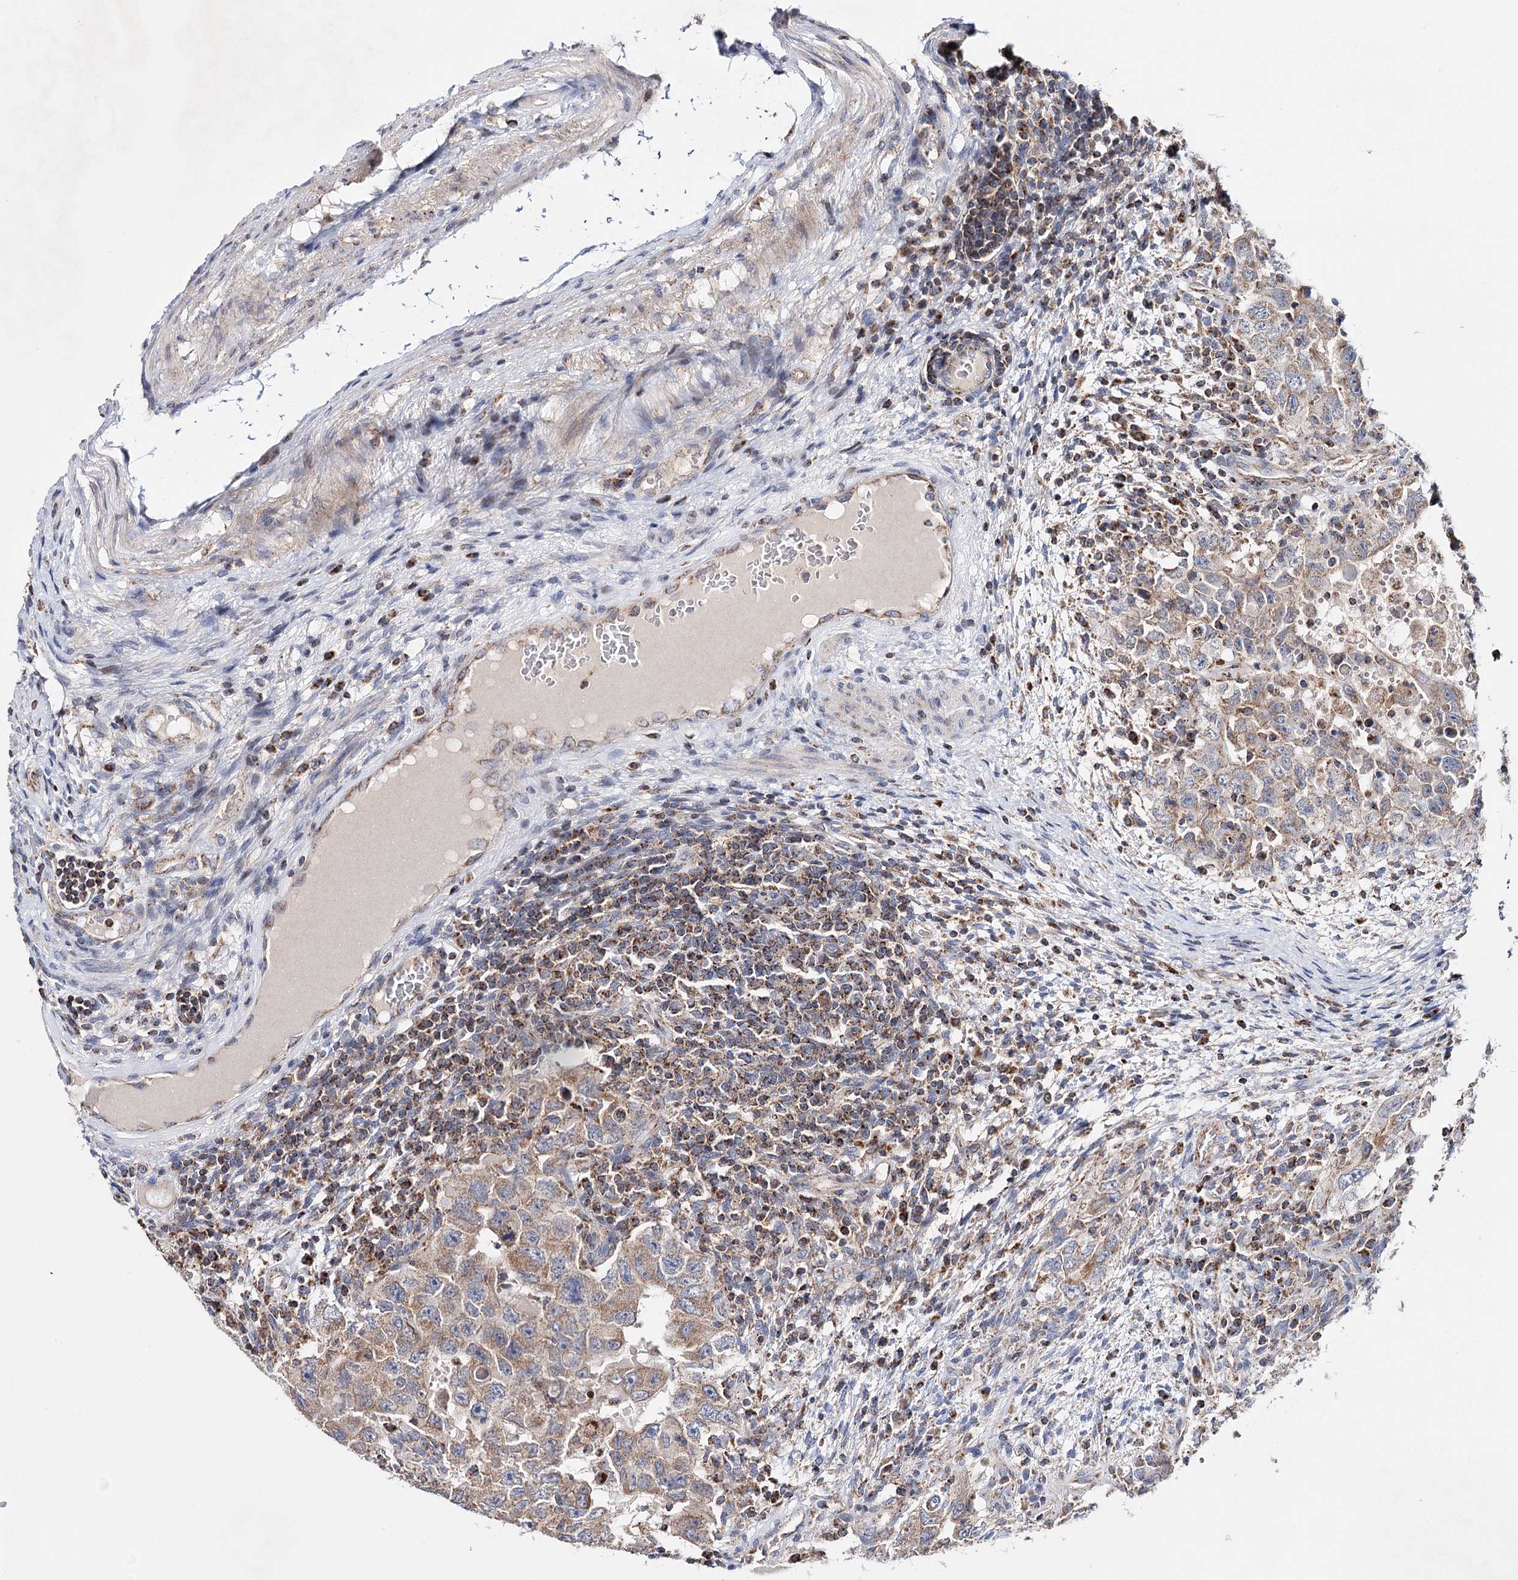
{"staining": {"intensity": "weak", "quantity": ">75%", "location": "cytoplasmic/membranous"}, "tissue": "testis cancer", "cell_type": "Tumor cells", "image_type": "cancer", "snomed": [{"axis": "morphology", "description": "Carcinoma, Embryonal, NOS"}, {"axis": "topography", "description": "Testis"}], "caption": "Approximately >75% of tumor cells in human testis cancer (embryonal carcinoma) reveal weak cytoplasmic/membranous protein staining as visualized by brown immunohistochemical staining.", "gene": "CFAP46", "patient": {"sex": "male", "age": 26}}